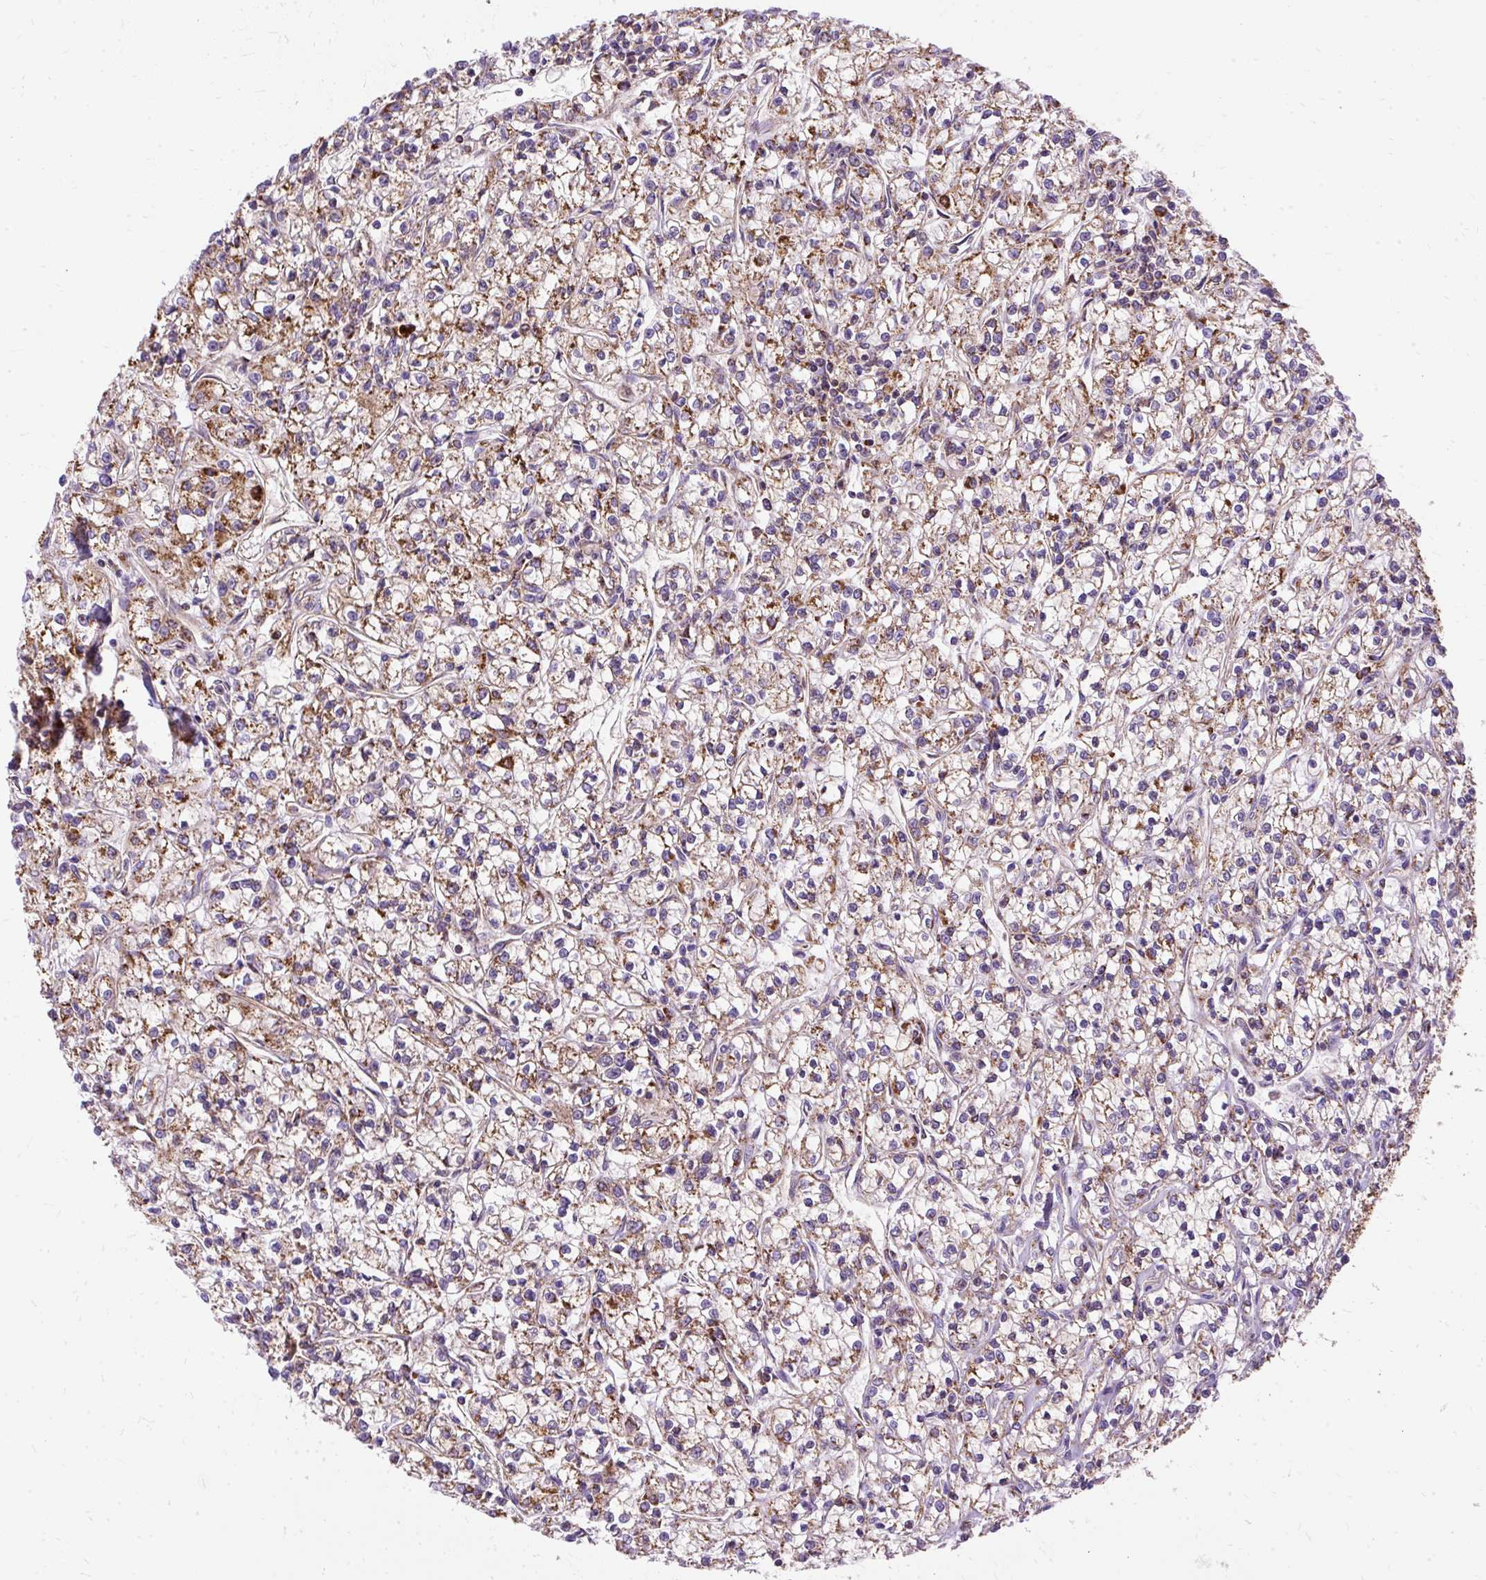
{"staining": {"intensity": "moderate", "quantity": ">75%", "location": "cytoplasmic/membranous"}, "tissue": "renal cancer", "cell_type": "Tumor cells", "image_type": "cancer", "snomed": [{"axis": "morphology", "description": "Adenocarcinoma, NOS"}, {"axis": "topography", "description": "Kidney"}], "caption": "DAB immunohistochemical staining of human adenocarcinoma (renal) displays moderate cytoplasmic/membranous protein staining in approximately >75% of tumor cells.", "gene": "CEP290", "patient": {"sex": "female", "age": 59}}